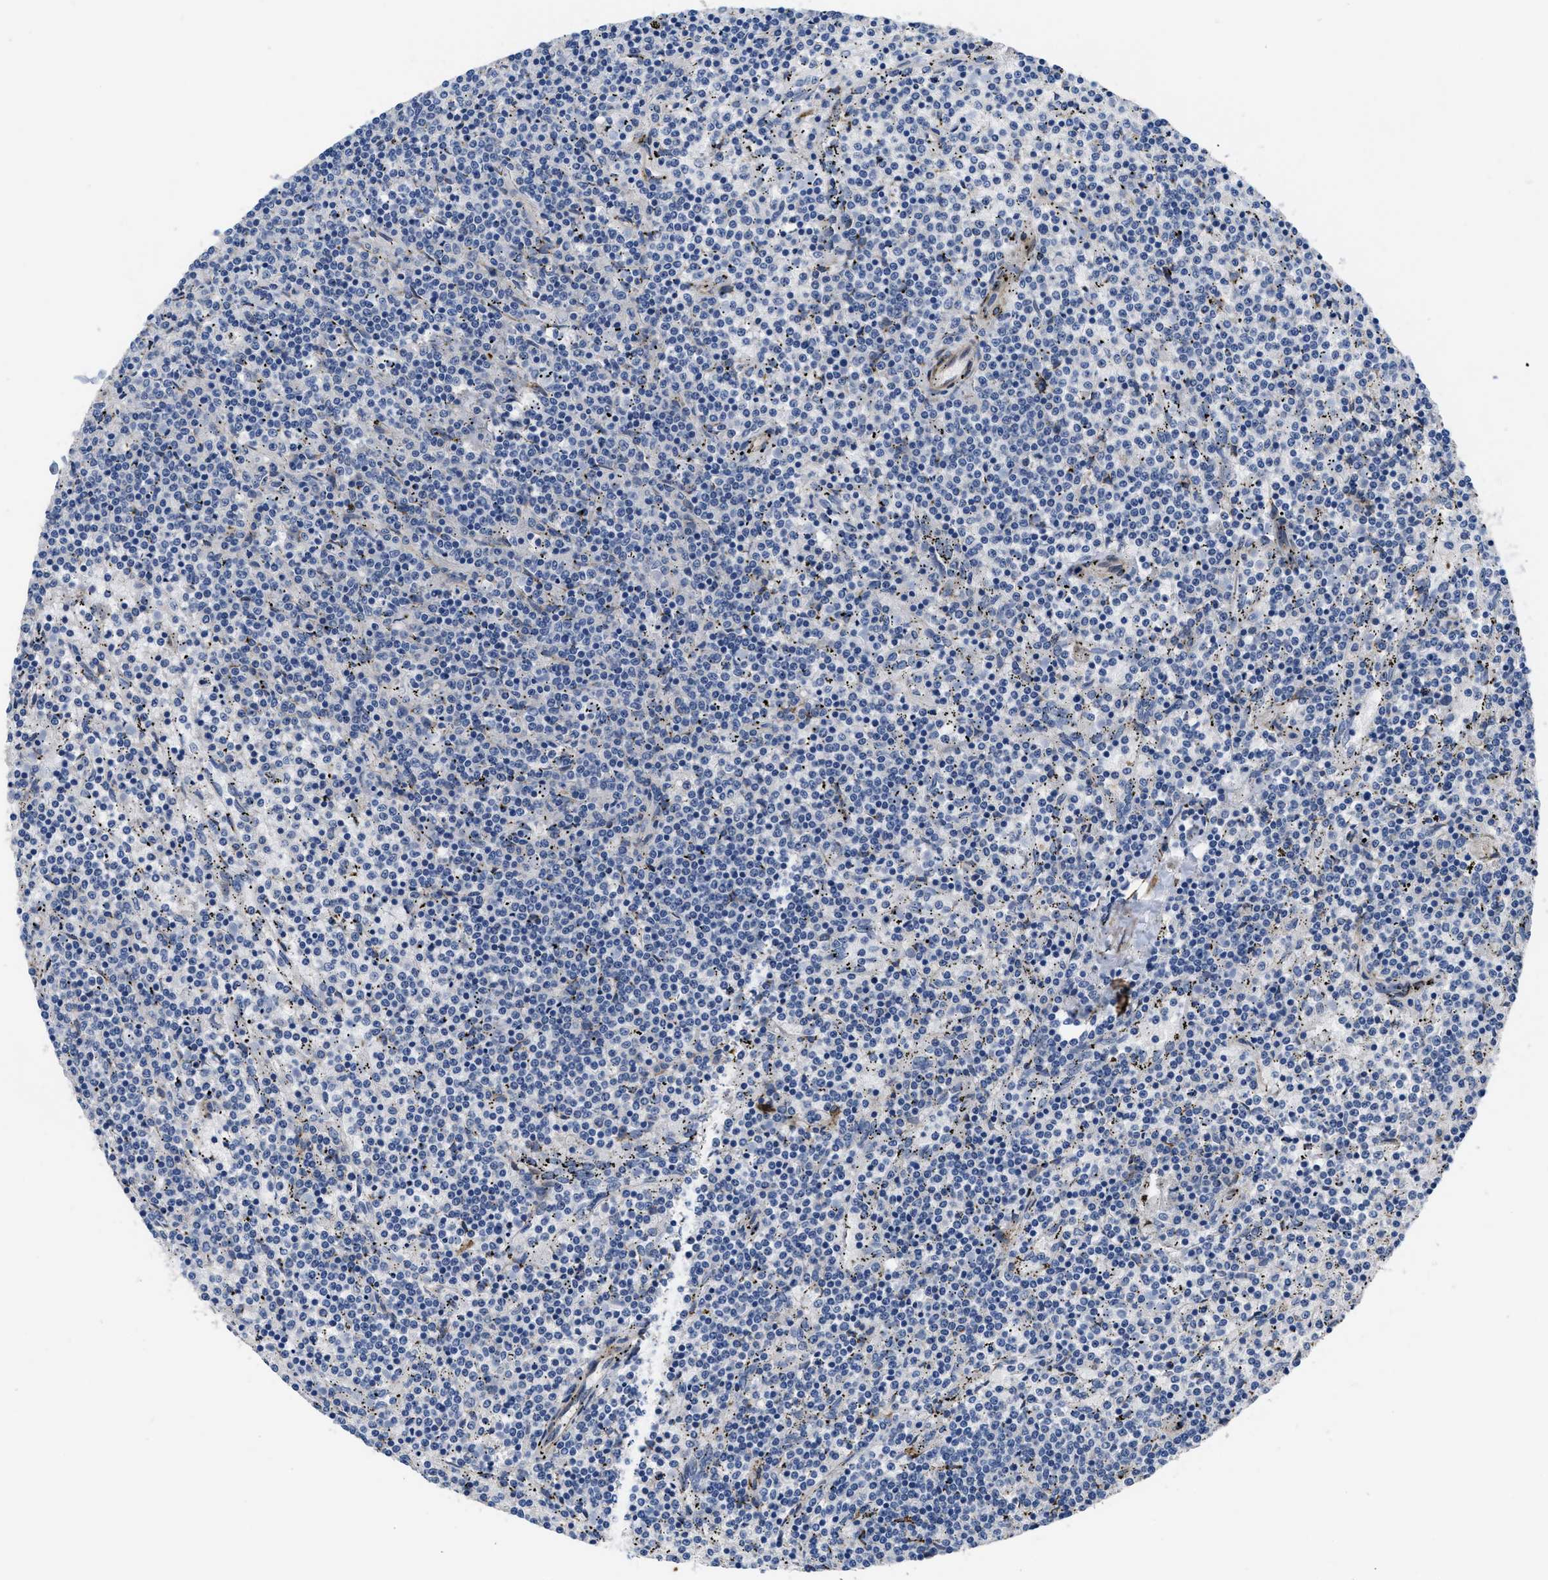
{"staining": {"intensity": "negative", "quantity": "none", "location": "none"}, "tissue": "lymphoma", "cell_type": "Tumor cells", "image_type": "cancer", "snomed": [{"axis": "morphology", "description": "Malignant lymphoma, non-Hodgkin's type, Low grade"}, {"axis": "topography", "description": "Spleen"}], "caption": "DAB (3,3'-diaminobenzidine) immunohistochemical staining of lymphoma shows no significant staining in tumor cells.", "gene": "SQLE", "patient": {"sex": "female", "age": 50}}